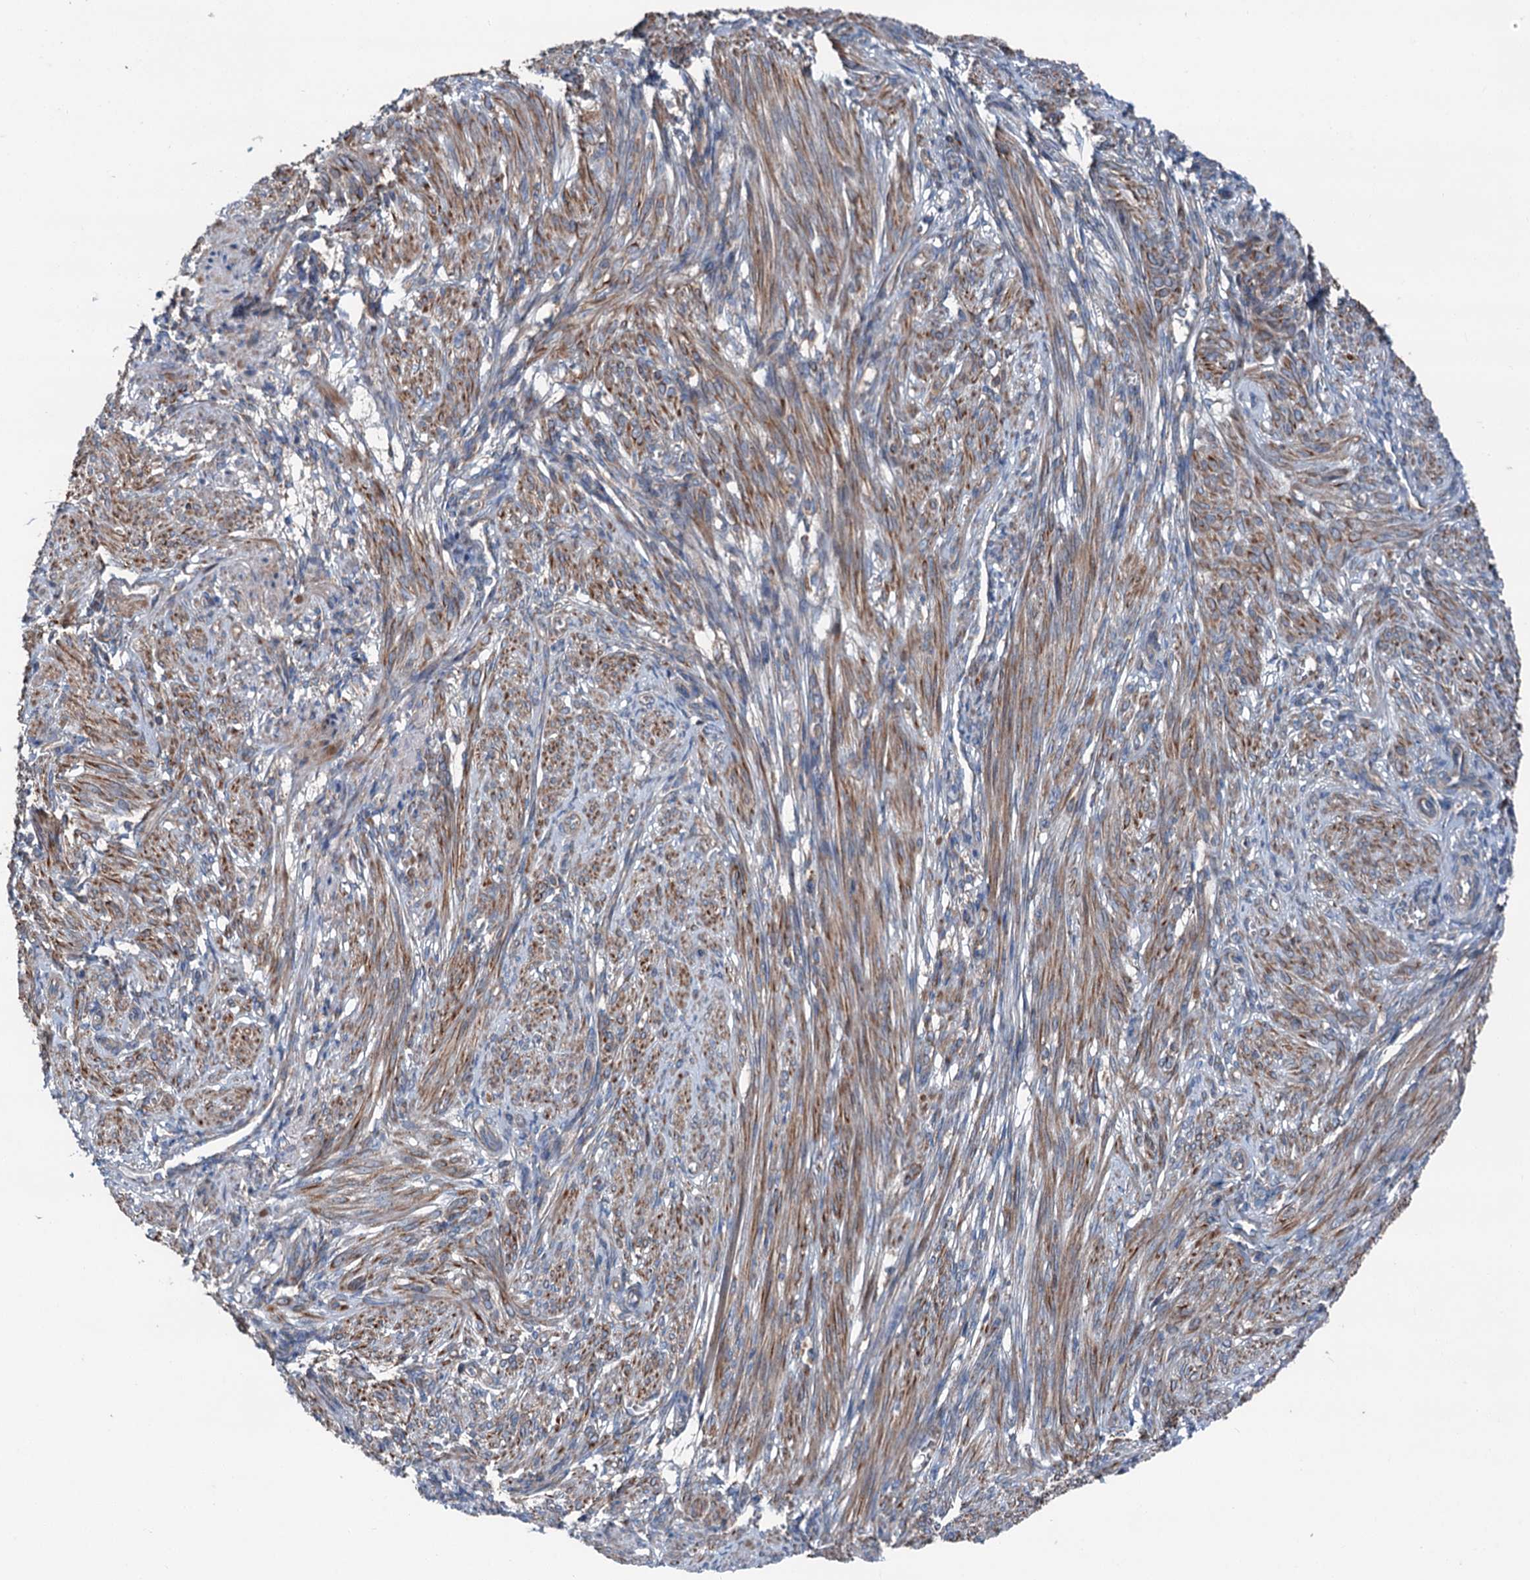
{"staining": {"intensity": "moderate", "quantity": ">75%", "location": "cytoplasmic/membranous"}, "tissue": "smooth muscle", "cell_type": "Smooth muscle cells", "image_type": "normal", "snomed": [{"axis": "morphology", "description": "Normal tissue, NOS"}, {"axis": "topography", "description": "Smooth muscle"}], "caption": "IHC staining of normal smooth muscle, which shows medium levels of moderate cytoplasmic/membranous staining in approximately >75% of smooth muscle cells indicating moderate cytoplasmic/membranous protein expression. The staining was performed using DAB (3,3'-diaminobenzidine) (brown) for protein detection and nuclei were counterstained in hematoxylin (blue).", "gene": "RUFY1", "patient": {"sex": "female", "age": 39}}